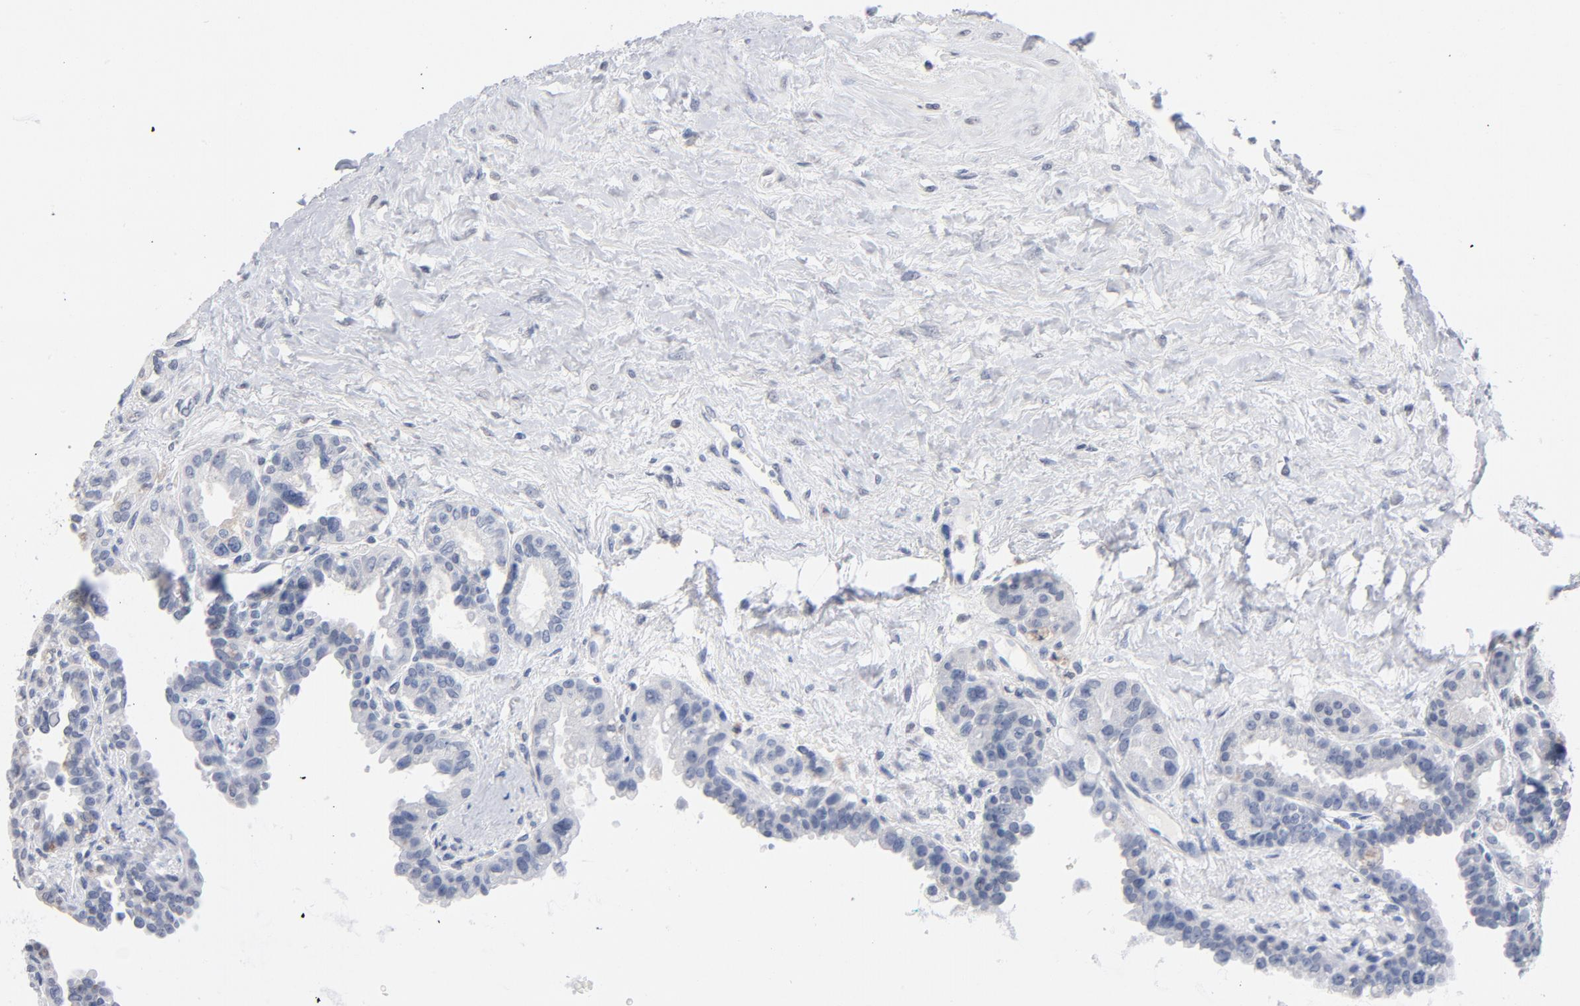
{"staining": {"intensity": "negative", "quantity": "none", "location": "none"}, "tissue": "seminal vesicle", "cell_type": "Glandular cells", "image_type": "normal", "snomed": [{"axis": "morphology", "description": "Normal tissue, NOS"}, {"axis": "topography", "description": "Seminal veicle"}], "caption": "IHC of benign human seminal vesicle demonstrates no positivity in glandular cells.", "gene": "RBM3", "patient": {"sex": "male", "age": 61}}